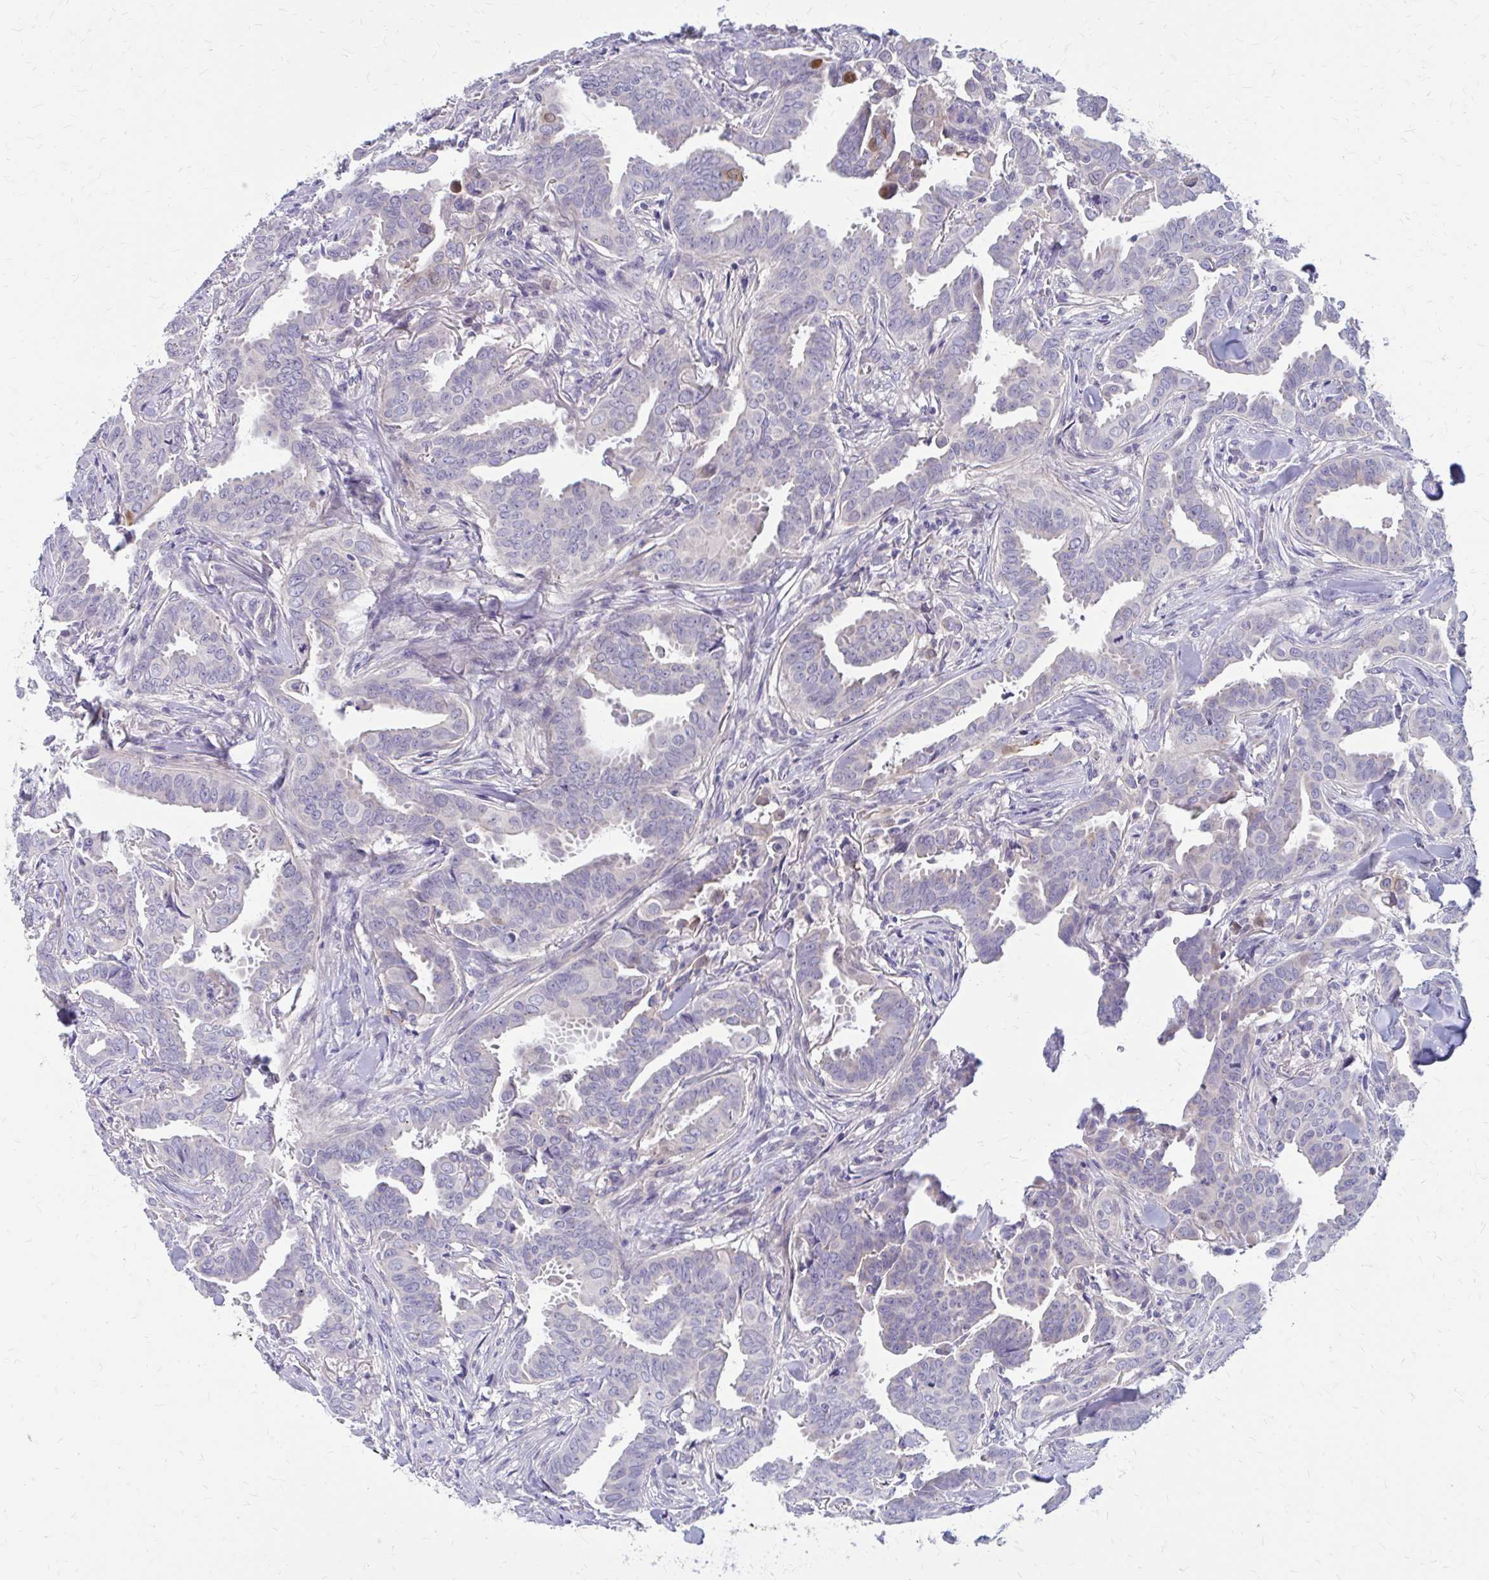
{"staining": {"intensity": "negative", "quantity": "none", "location": "none"}, "tissue": "breast cancer", "cell_type": "Tumor cells", "image_type": "cancer", "snomed": [{"axis": "morphology", "description": "Duct carcinoma"}, {"axis": "topography", "description": "Breast"}], "caption": "There is no significant expression in tumor cells of breast cancer. (DAB immunohistochemistry, high magnification).", "gene": "GLYATL2", "patient": {"sex": "female", "age": 45}}